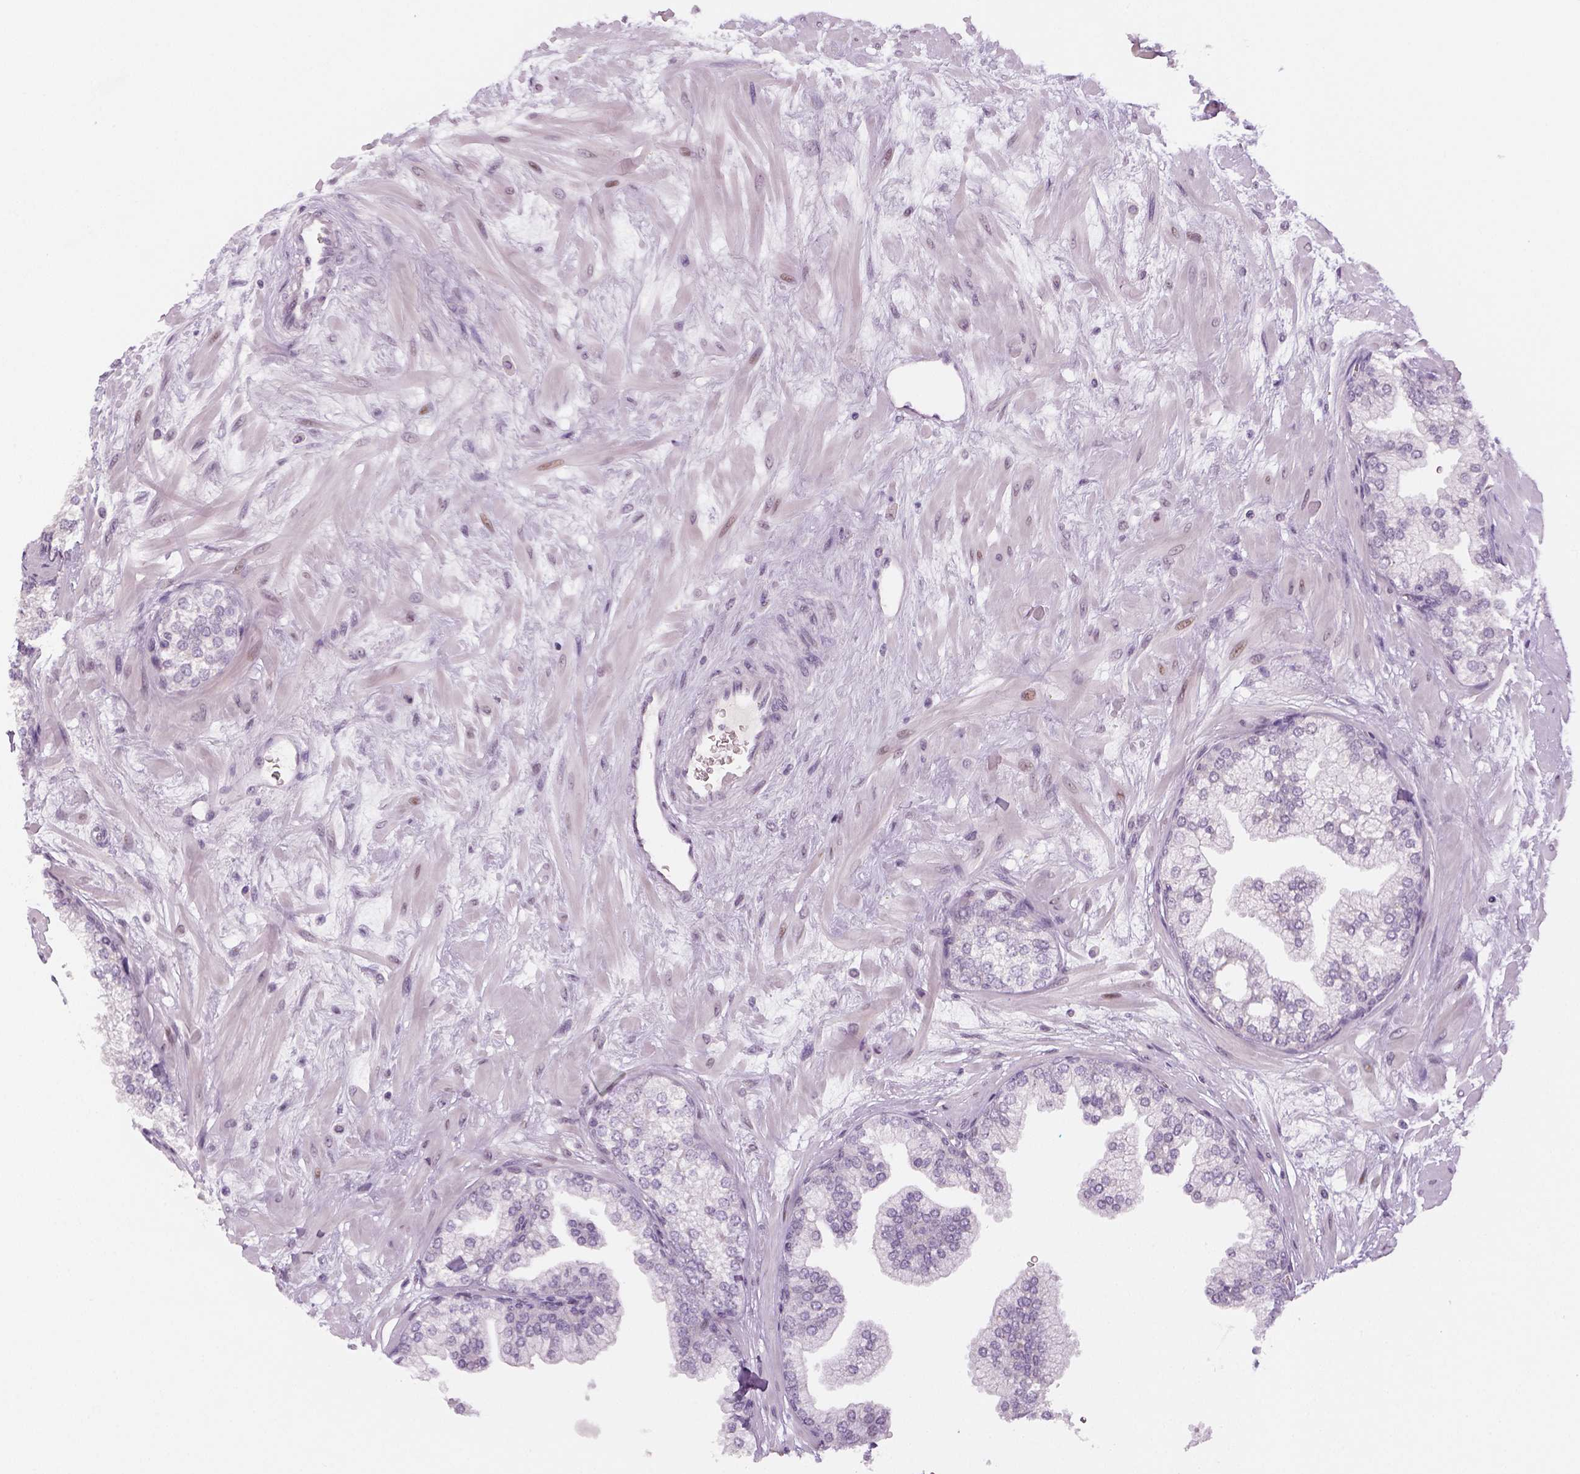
{"staining": {"intensity": "negative", "quantity": "none", "location": "none"}, "tissue": "prostate", "cell_type": "Glandular cells", "image_type": "normal", "snomed": [{"axis": "morphology", "description": "Normal tissue, NOS"}, {"axis": "topography", "description": "Prostate"}, {"axis": "topography", "description": "Peripheral nerve tissue"}], "caption": "Immunohistochemistry (IHC) photomicrograph of benign prostate: prostate stained with DAB (3,3'-diaminobenzidine) displays no significant protein staining in glandular cells.", "gene": "MAGEB3", "patient": {"sex": "male", "age": 61}}